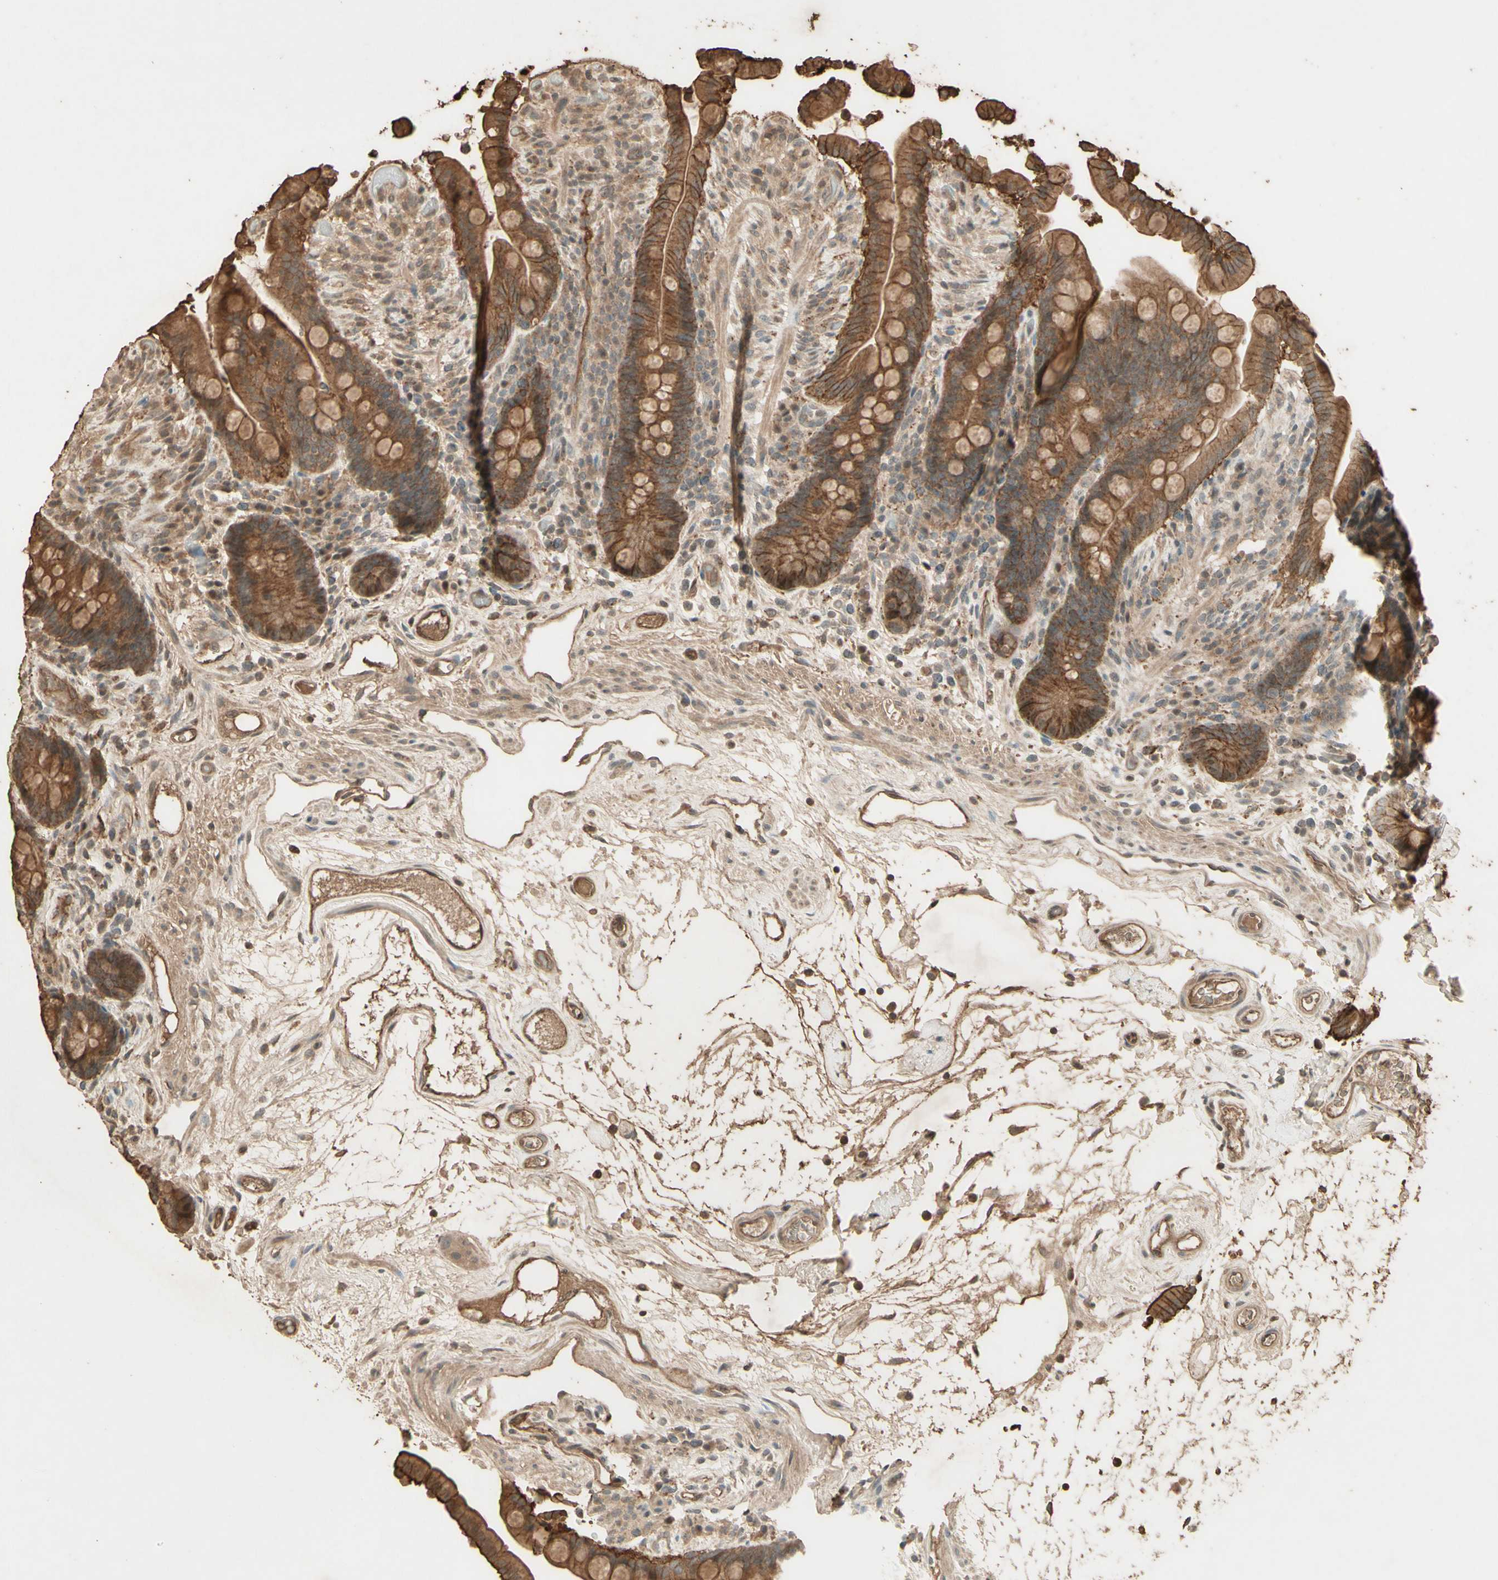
{"staining": {"intensity": "moderate", "quantity": ">75%", "location": "cytoplasmic/membranous"}, "tissue": "colon", "cell_type": "Endothelial cells", "image_type": "normal", "snomed": [{"axis": "morphology", "description": "Normal tissue, NOS"}, {"axis": "topography", "description": "Colon"}], "caption": "Immunohistochemical staining of normal human colon reveals moderate cytoplasmic/membranous protein staining in about >75% of endothelial cells.", "gene": "SMAD9", "patient": {"sex": "male", "age": 73}}